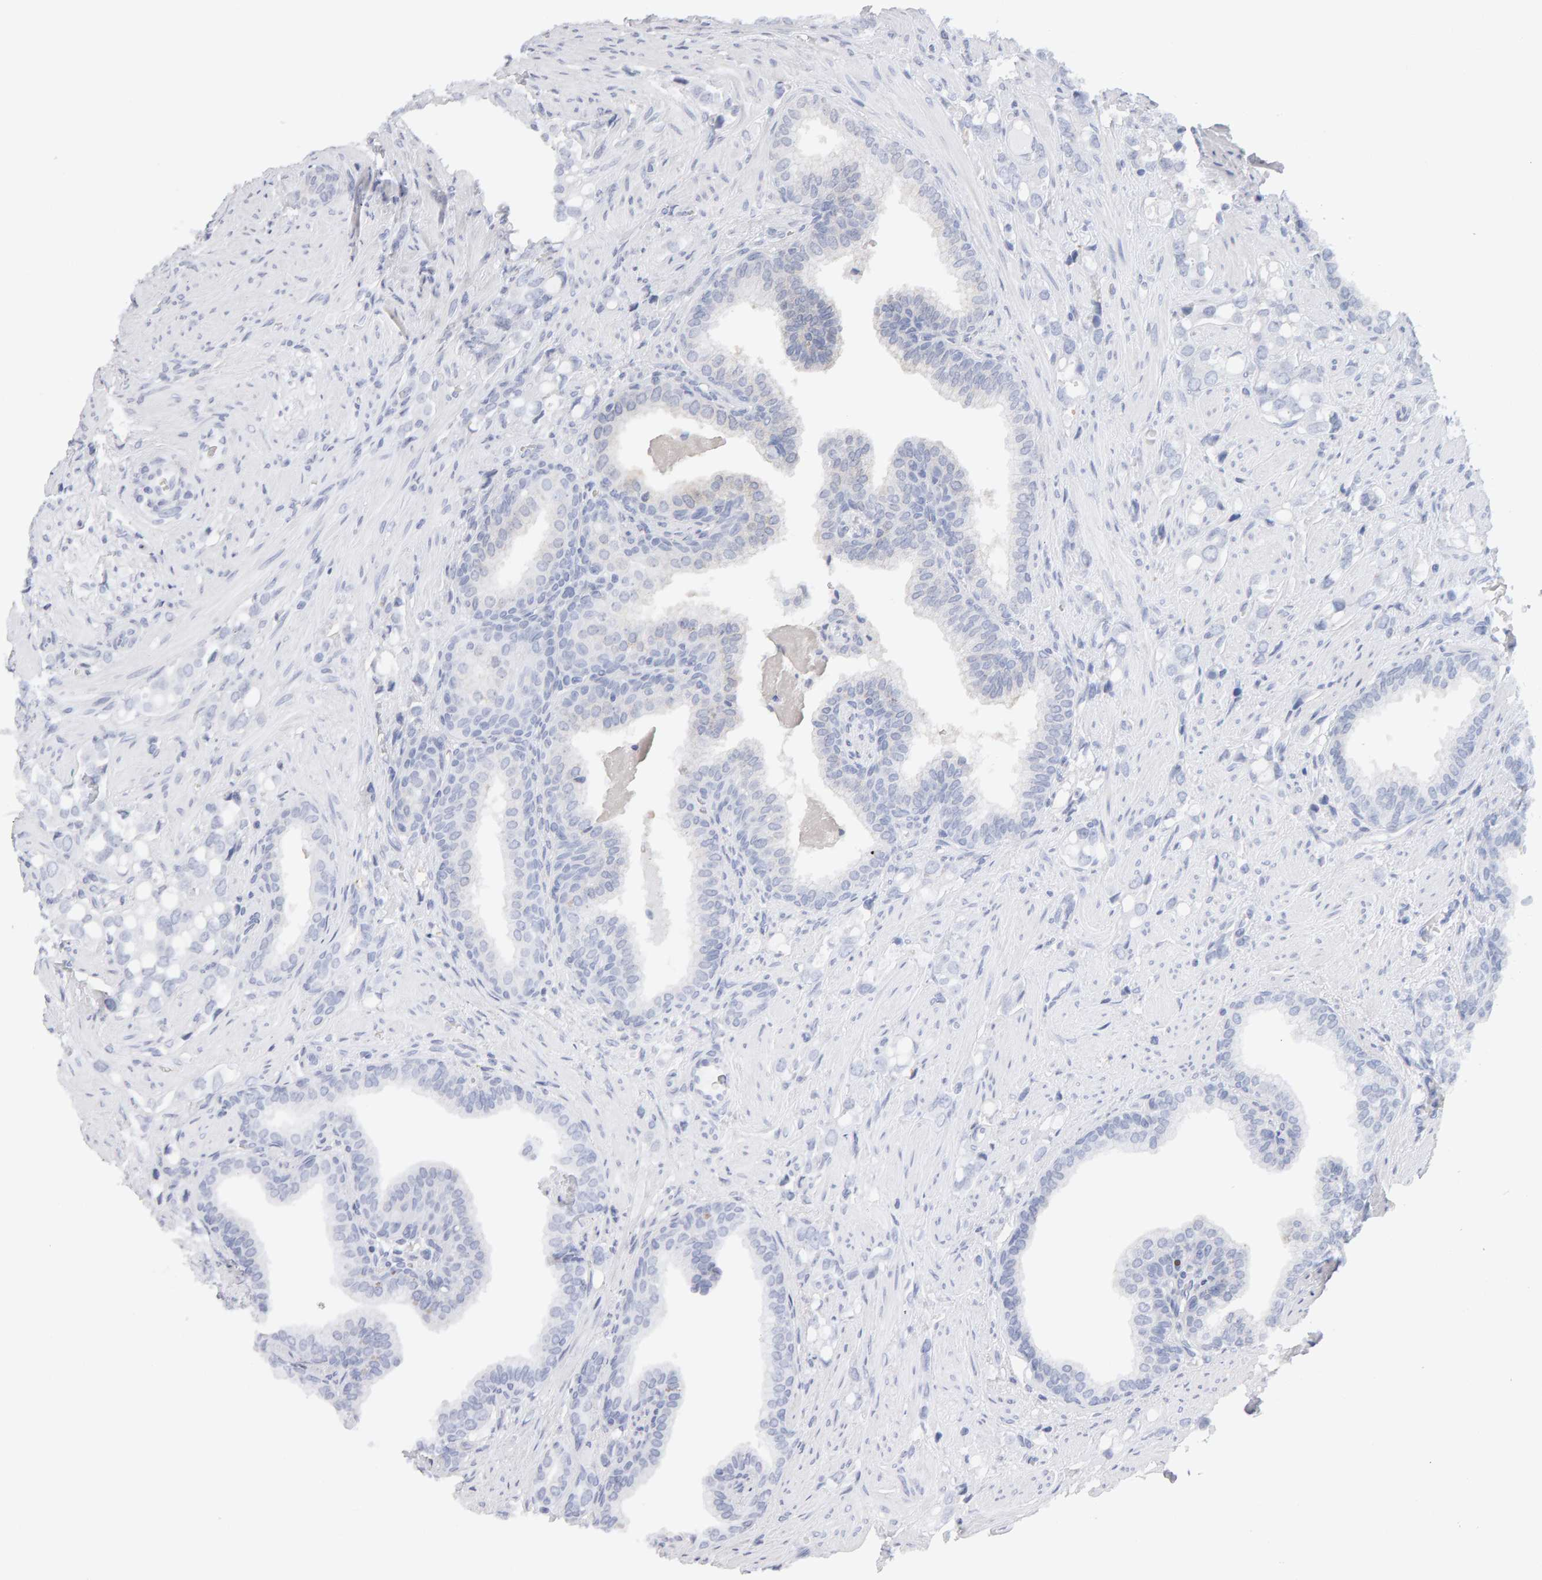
{"staining": {"intensity": "negative", "quantity": "none", "location": "none"}, "tissue": "prostate cancer", "cell_type": "Tumor cells", "image_type": "cancer", "snomed": [{"axis": "morphology", "description": "Adenocarcinoma, High grade"}, {"axis": "topography", "description": "Prostate"}], "caption": "Tumor cells are negative for protein expression in human prostate adenocarcinoma (high-grade).", "gene": "METRNL", "patient": {"sex": "male", "age": 52}}